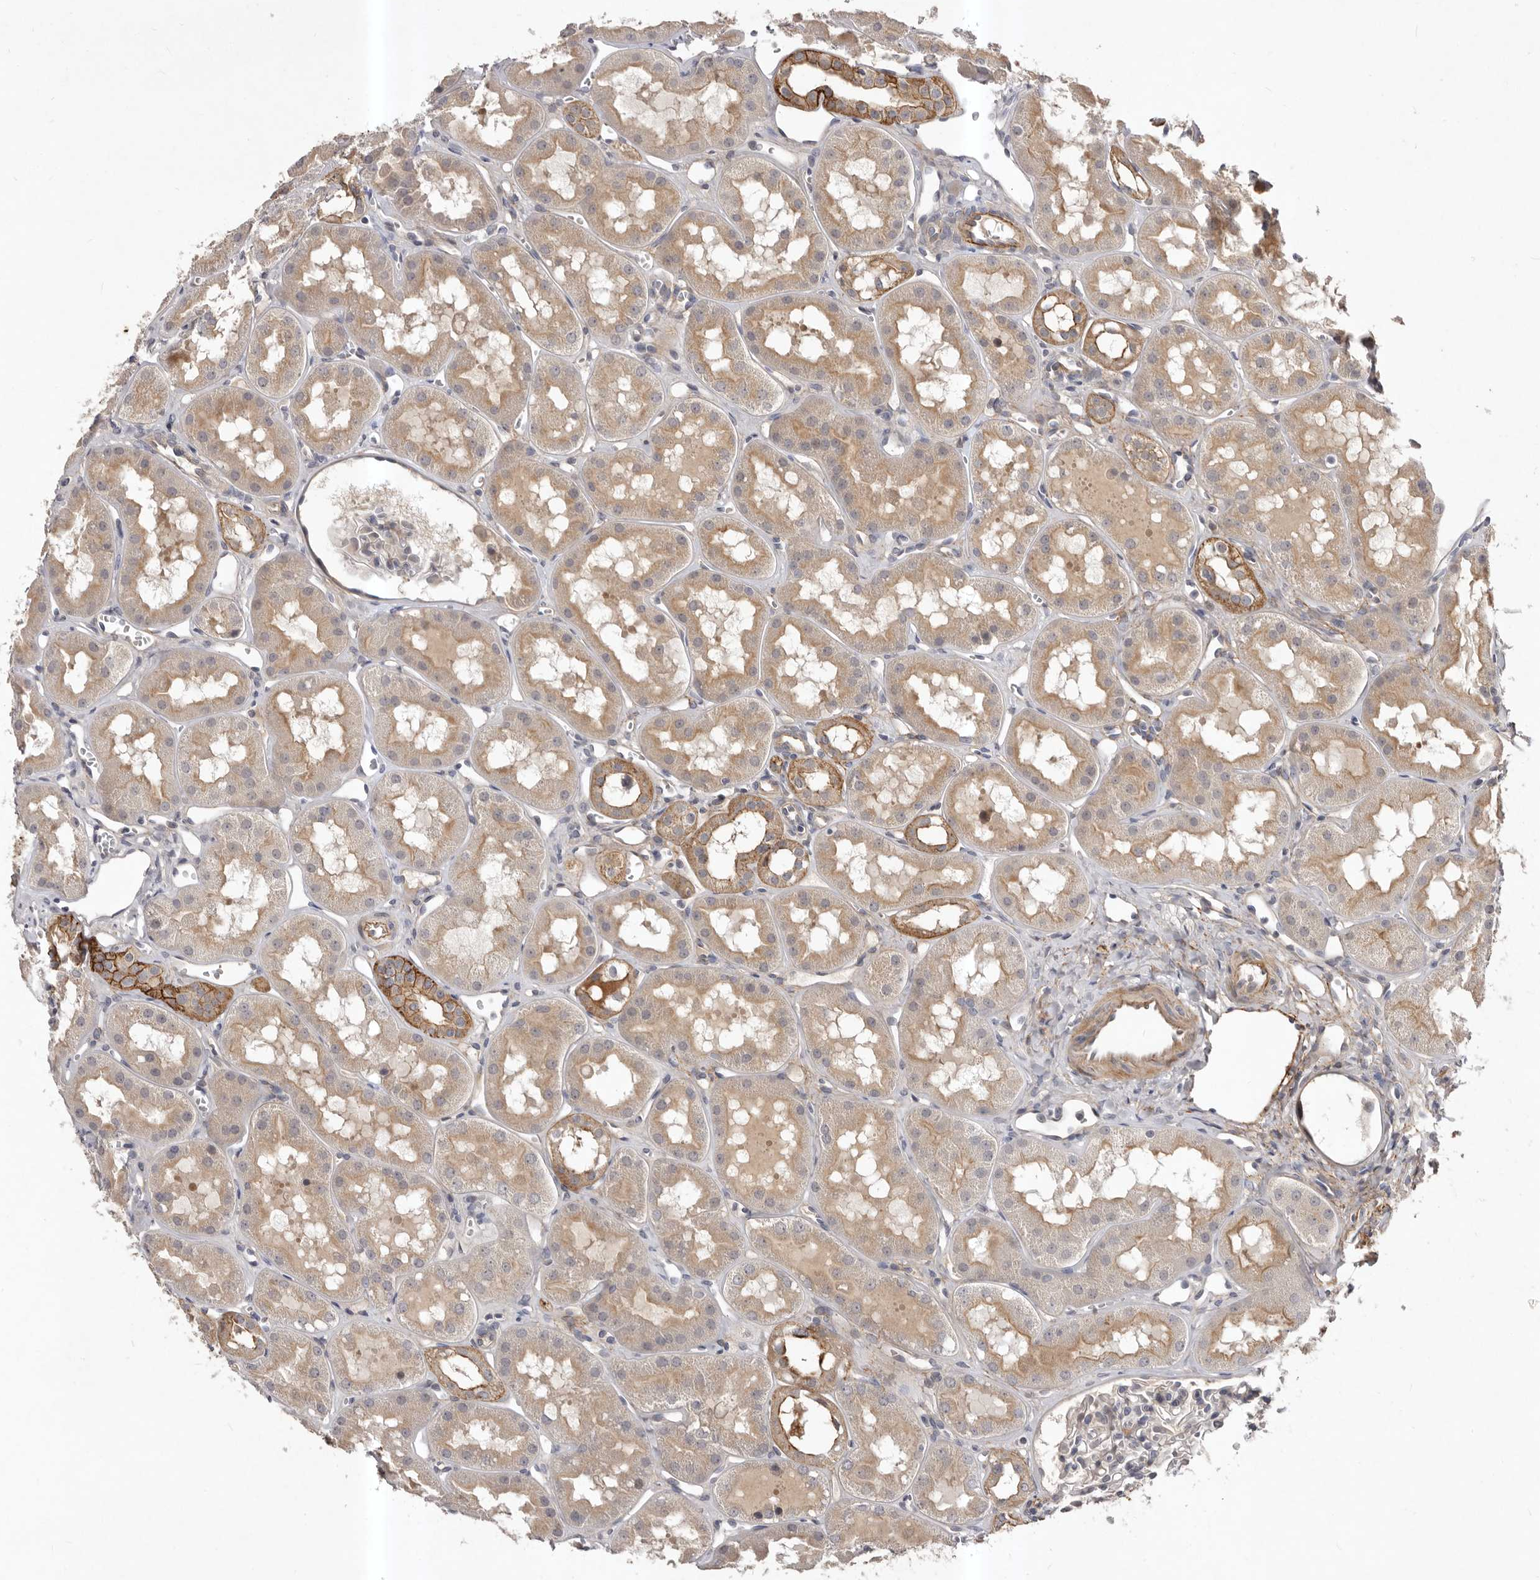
{"staining": {"intensity": "weak", "quantity": "<25%", "location": "cytoplasmic/membranous"}, "tissue": "kidney", "cell_type": "Cells in glomeruli", "image_type": "normal", "snomed": [{"axis": "morphology", "description": "Normal tissue, NOS"}, {"axis": "topography", "description": "Kidney"}], "caption": "The image demonstrates no significant positivity in cells in glomeruli of kidney. Nuclei are stained in blue.", "gene": "HBS1L", "patient": {"sex": "male", "age": 16}}